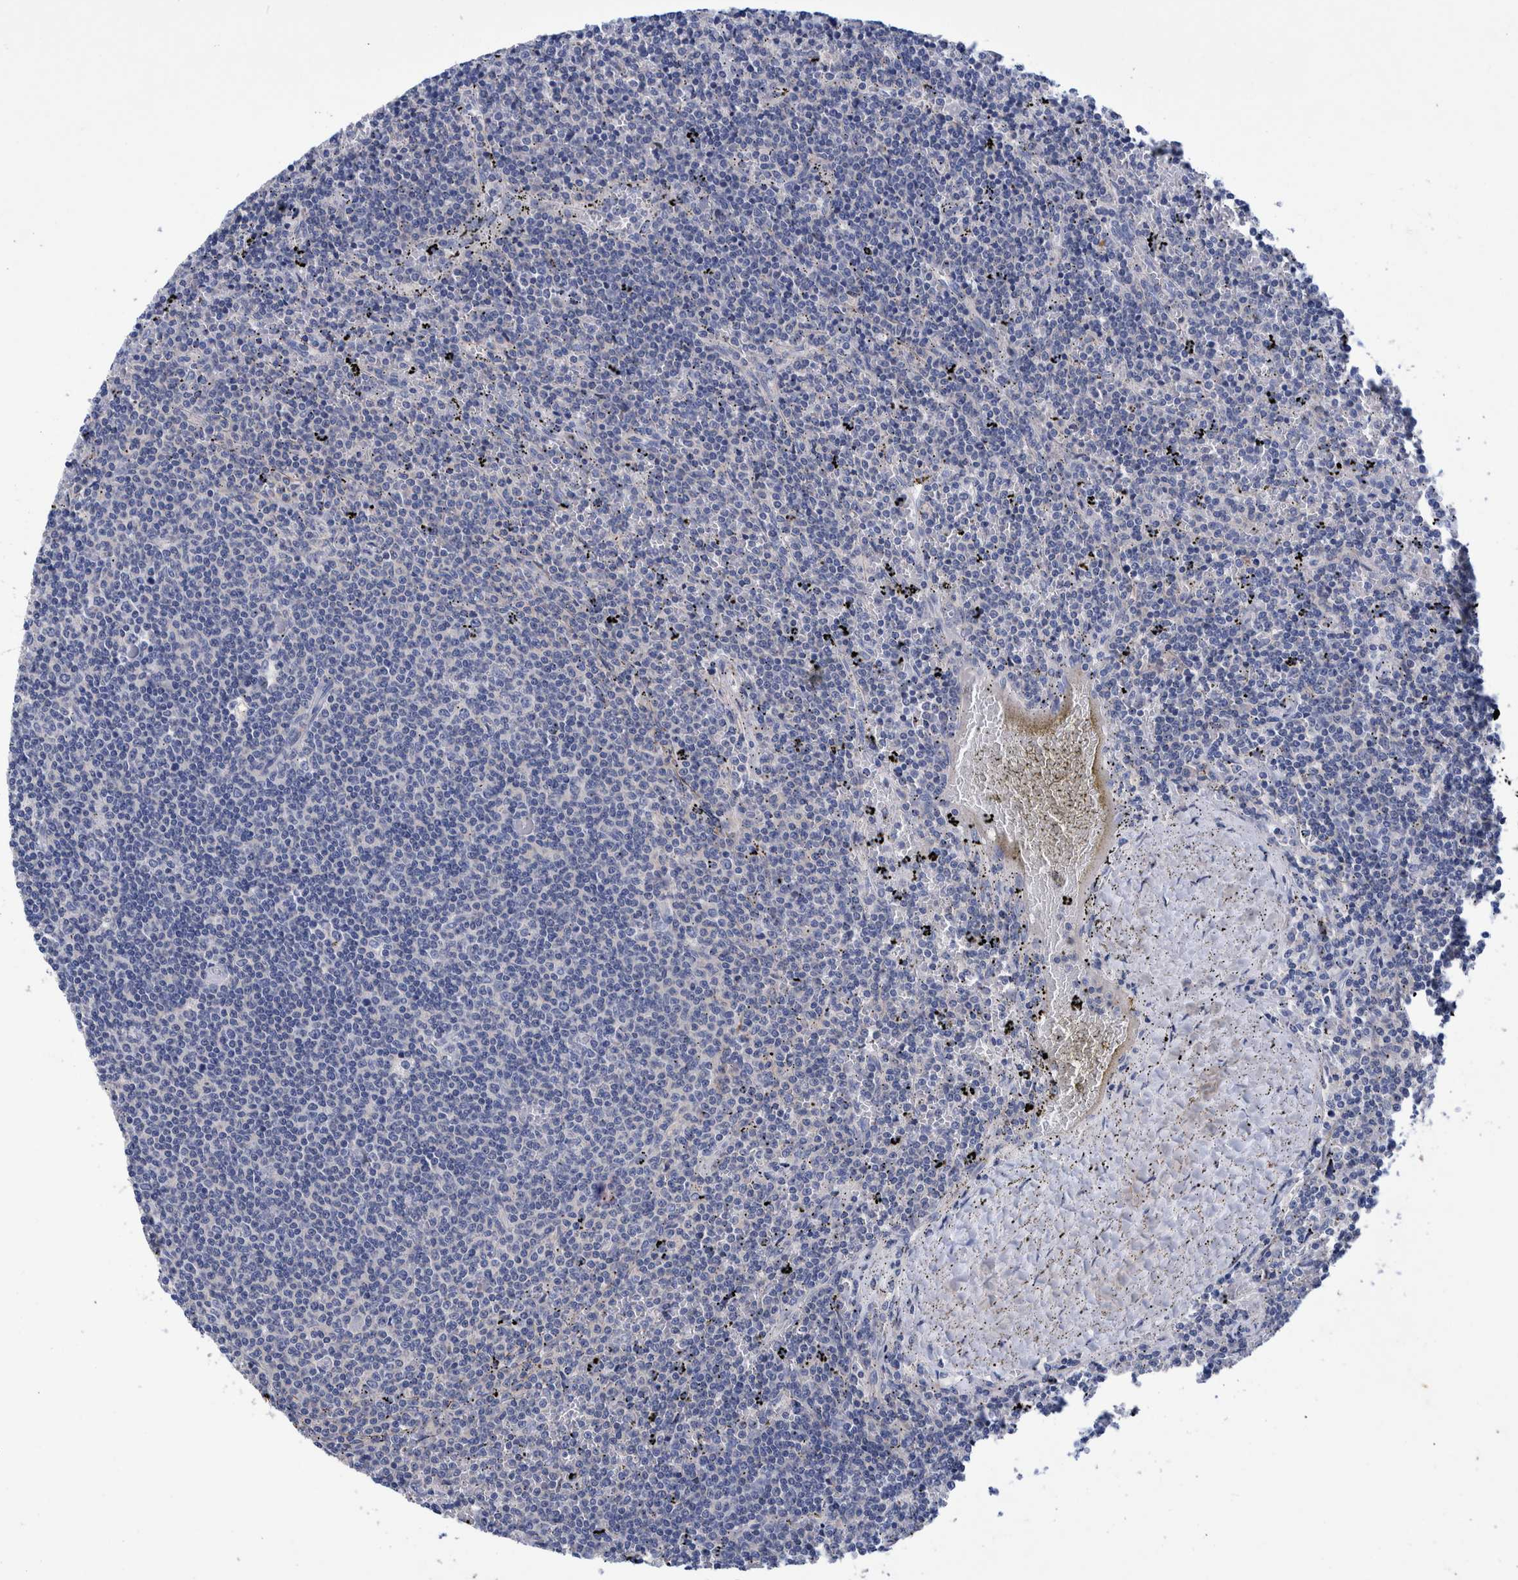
{"staining": {"intensity": "negative", "quantity": "none", "location": "none"}, "tissue": "lymphoma", "cell_type": "Tumor cells", "image_type": "cancer", "snomed": [{"axis": "morphology", "description": "Malignant lymphoma, non-Hodgkin's type, Low grade"}, {"axis": "topography", "description": "Spleen"}], "caption": "The micrograph reveals no staining of tumor cells in low-grade malignant lymphoma, non-Hodgkin's type. (IHC, brightfield microscopy, high magnification).", "gene": "MKS1", "patient": {"sex": "female", "age": 50}}